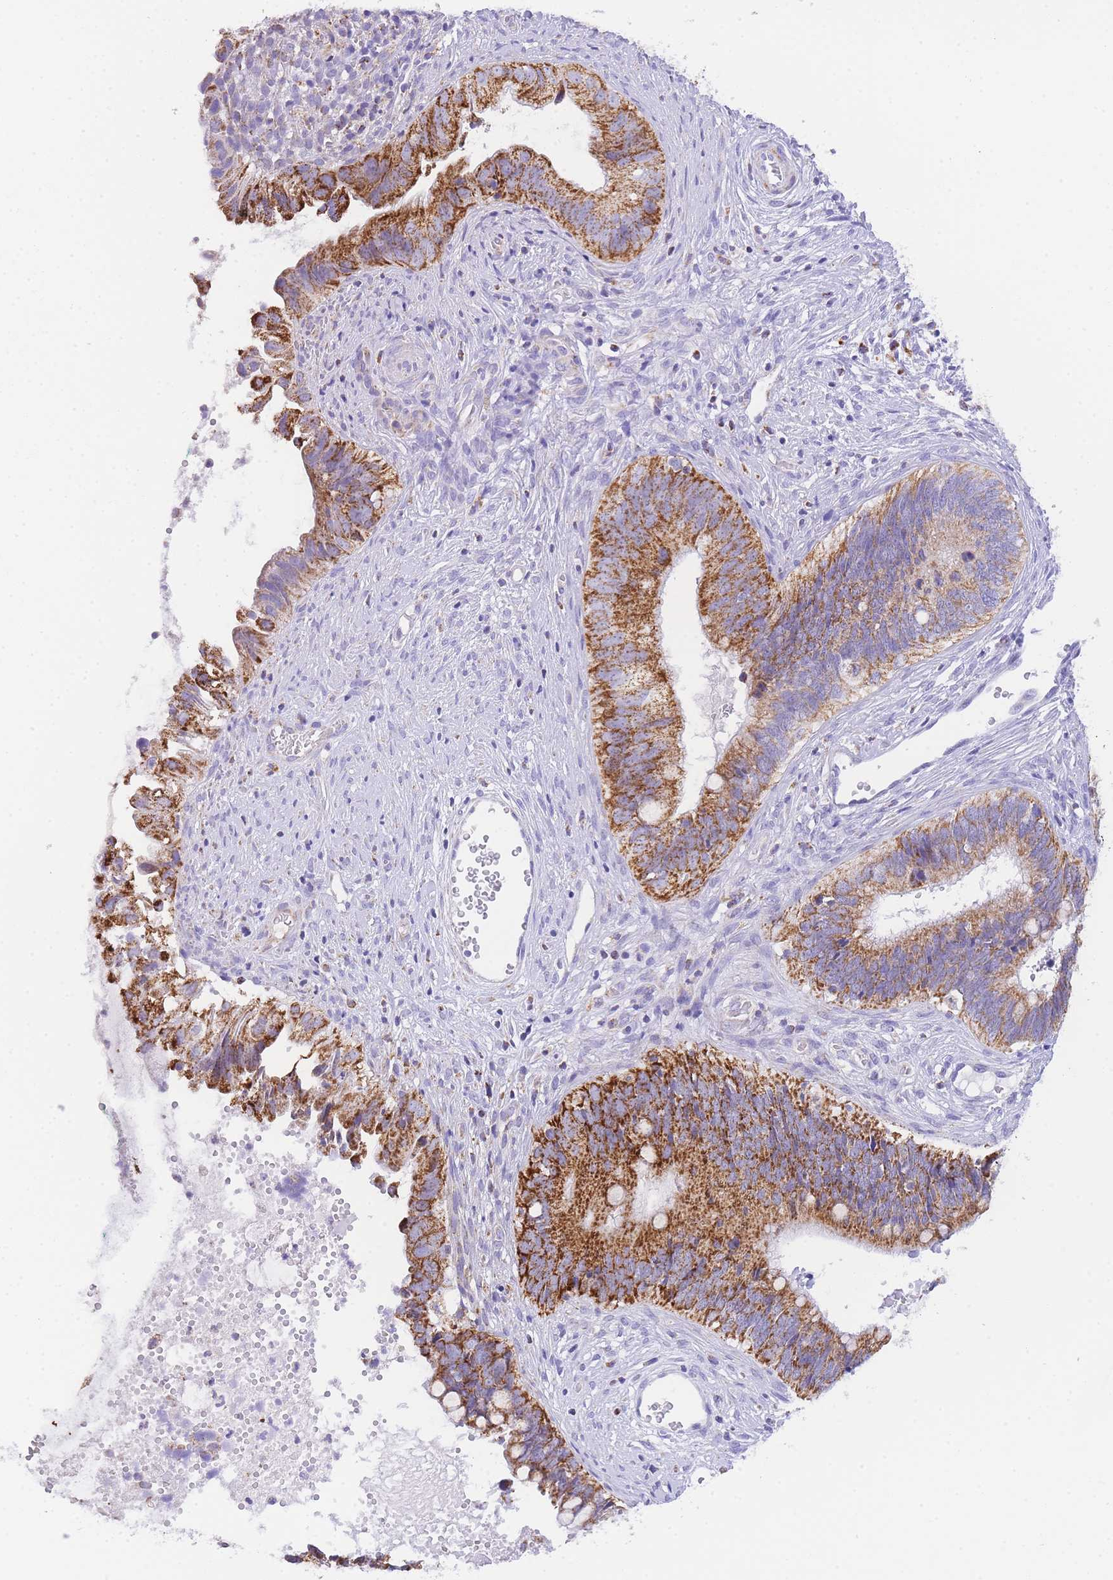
{"staining": {"intensity": "strong", "quantity": ">75%", "location": "cytoplasmic/membranous"}, "tissue": "cervical cancer", "cell_type": "Tumor cells", "image_type": "cancer", "snomed": [{"axis": "morphology", "description": "Adenocarcinoma, NOS"}, {"axis": "topography", "description": "Cervix"}], "caption": "Human cervical cancer stained with a brown dye demonstrates strong cytoplasmic/membranous positive staining in approximately >75% of tumor cells.", "gene": "NKD2", "patient": {"sex": "female", "age": 42}}